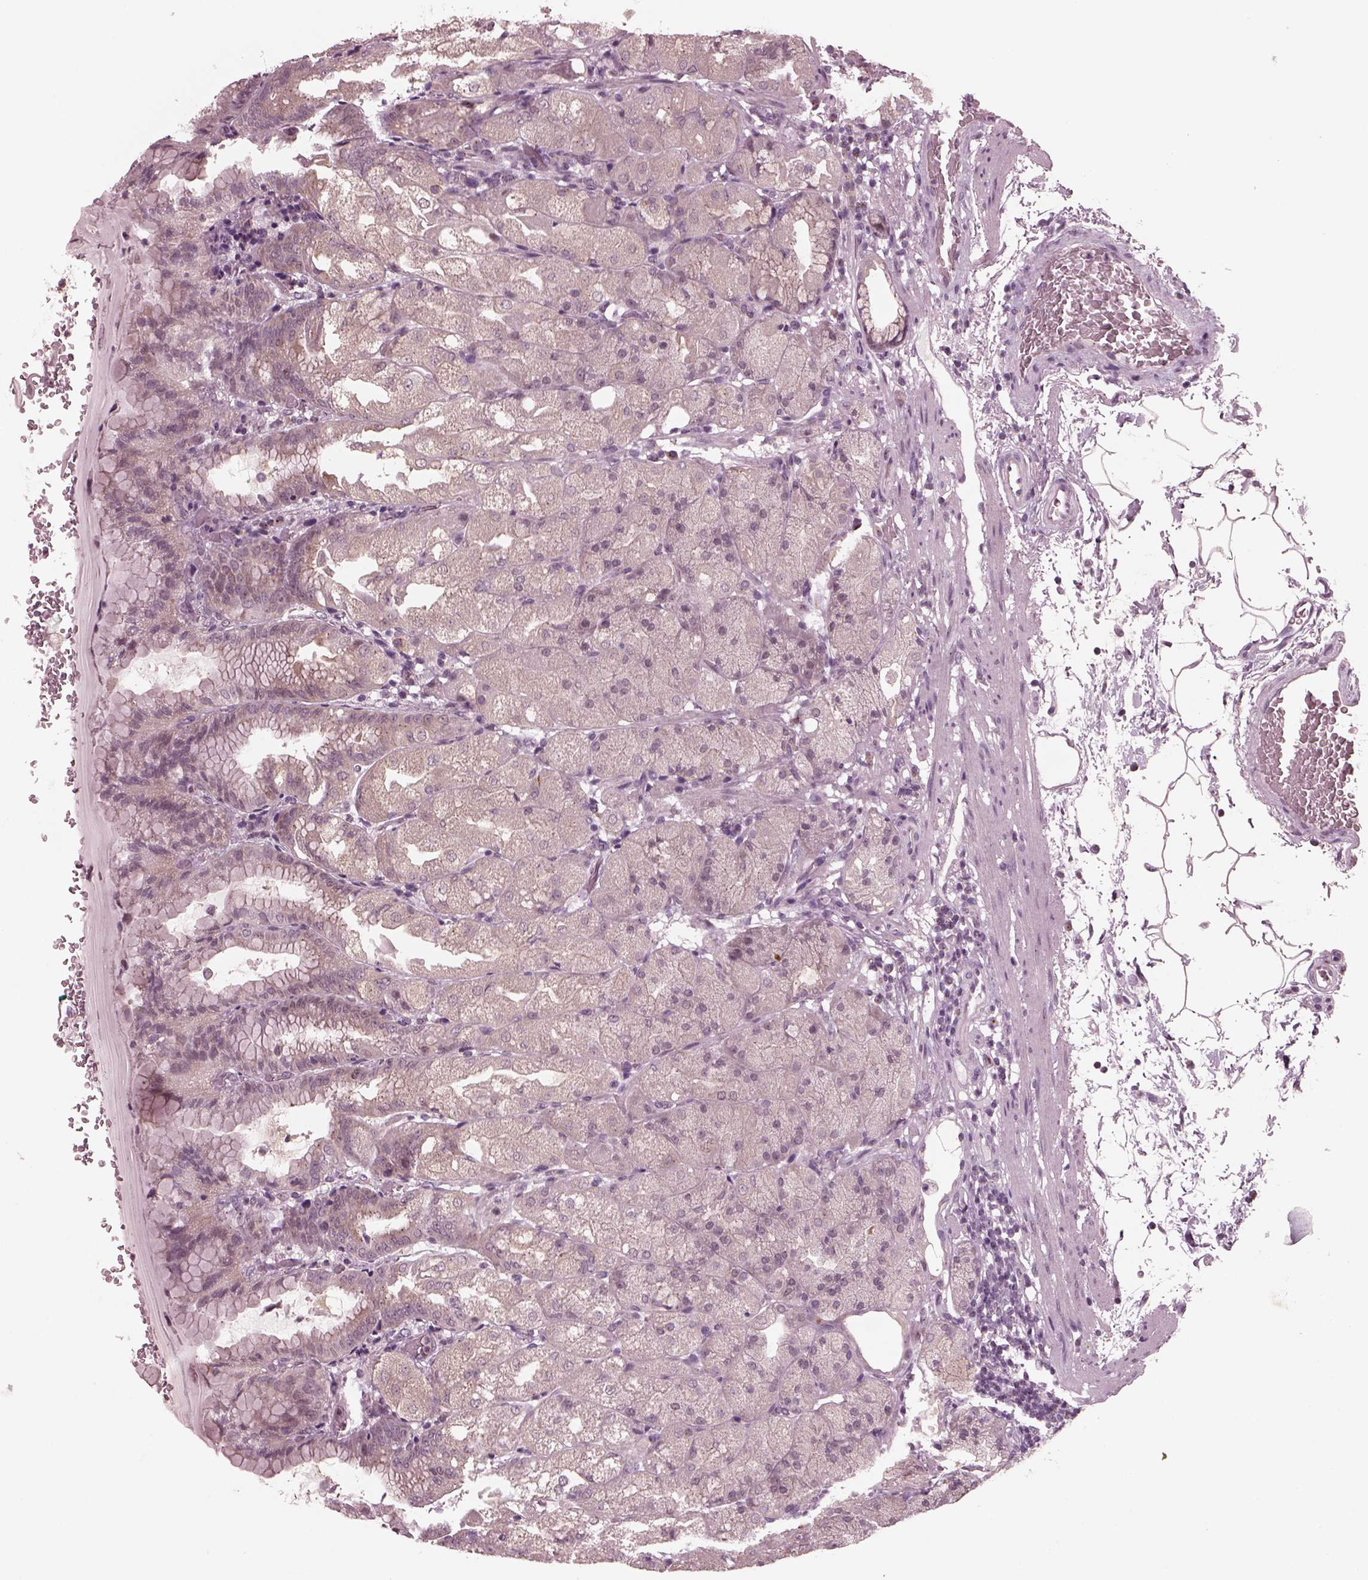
{"staining": {"intensity": "negative", "quantity": "none", "location": "none"}, "tissue": "stomach", "cell_type": "Glandular cells", "image_type": "normal", "snomed": [{"axis": "morphology", "description": "Normal tissue, NOS"}, {"axis": "topography", "description": "Stomach, upper"}, {"axis": "topography", "description": "Stomach"}, {"axis": "topography", "description": "Stomach, lower"}], "caption": "This is an immunohistochemistry photomicrograph of normal human stomach. There is no expression in glandular cells.", "gene": "SAXO1", "patient": {"sex": "male", "age": 62}}